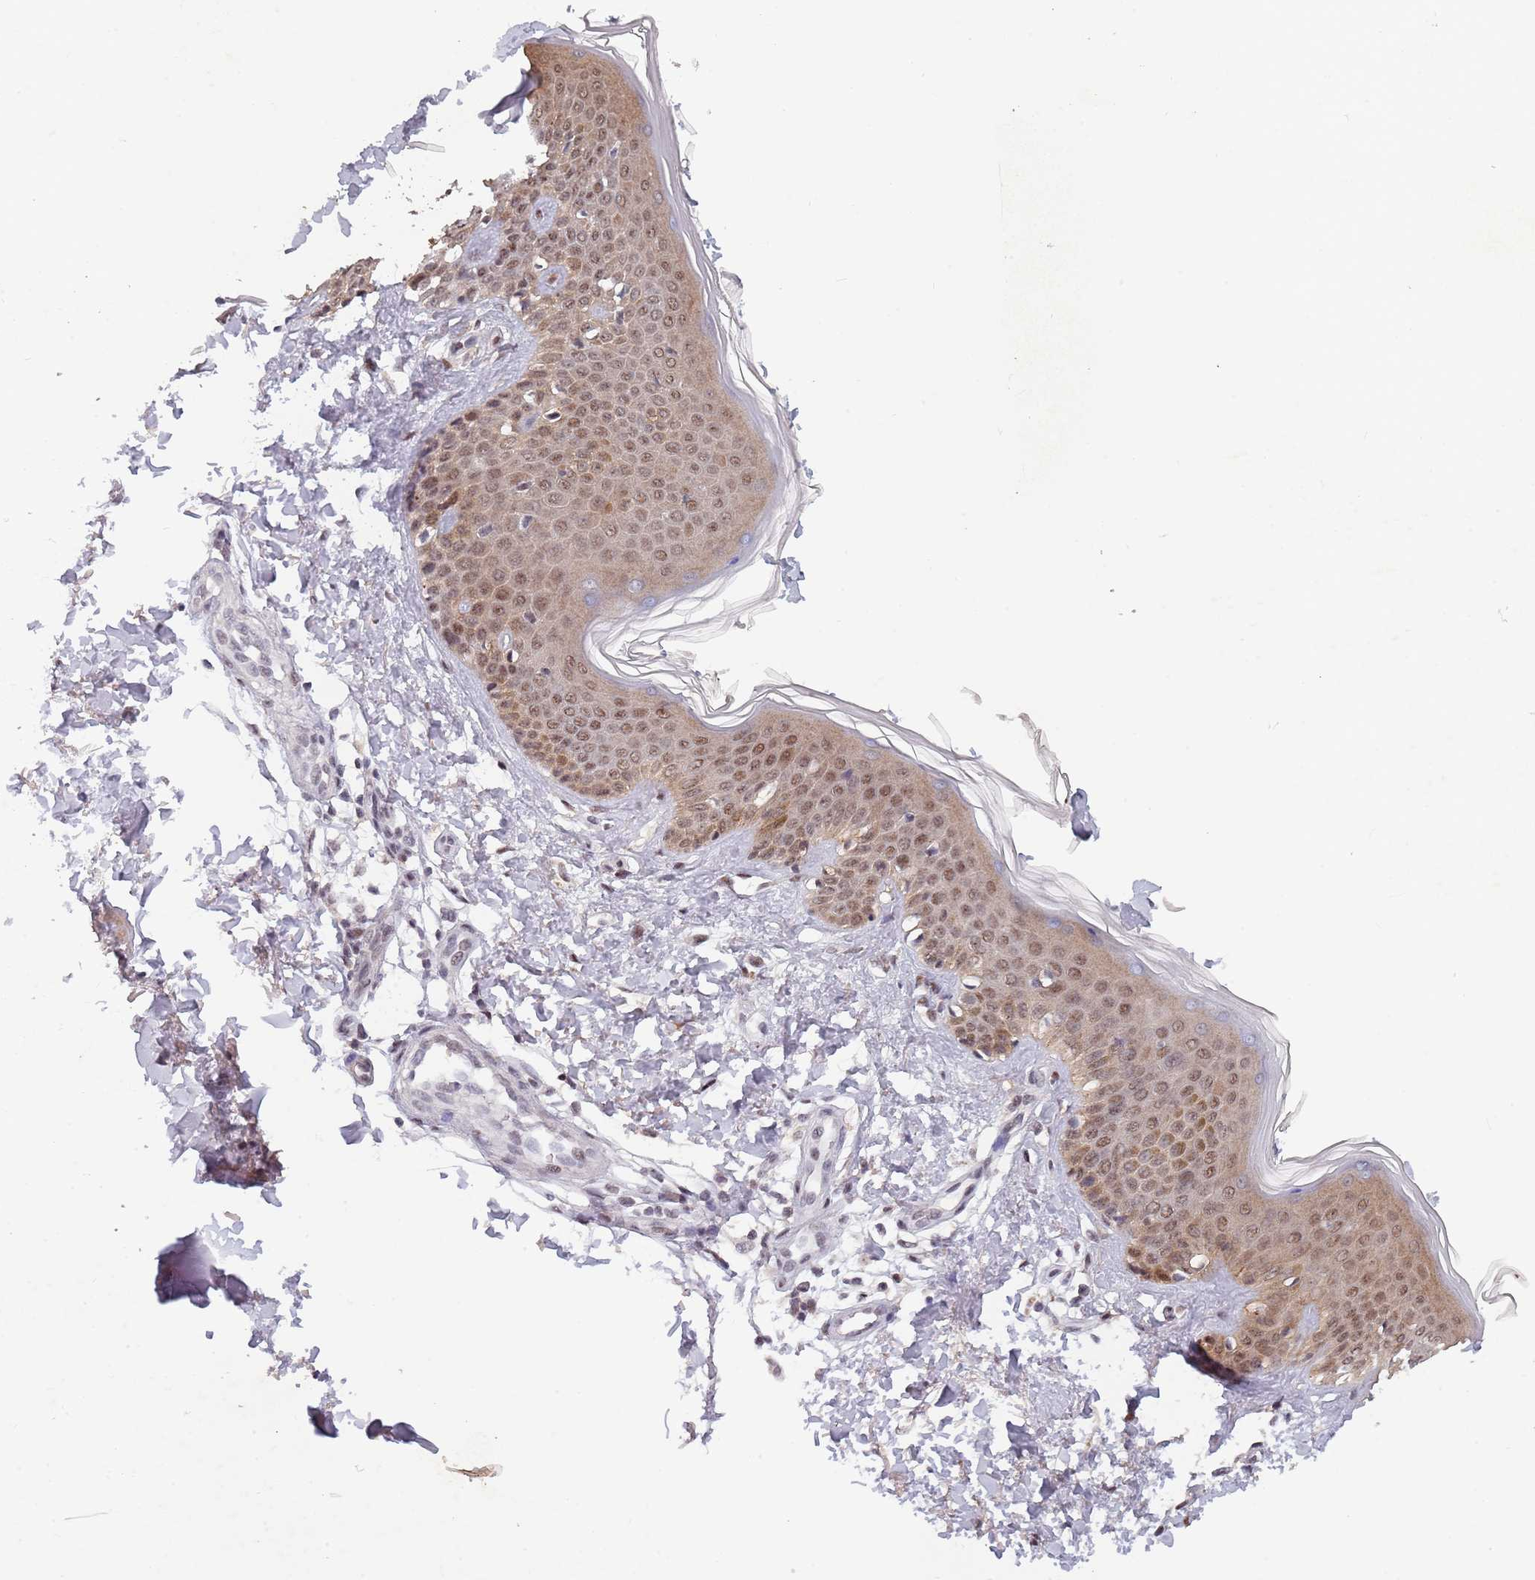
{"staining": {"intensity": "weak", "quantity": "<25%", "location": "nuclear"}, "tissue": "skin", "cell_type": "Fibroblasts", "image_type": "normal", "snomed": [{"axis": "morphology", "description": "Normal tissue, NOS"}, {"axis": "topography", "description": "Skin"}], "caption": "Immunohistochemical staining of benign skin displays no significant expression in fibroblasts.", "gene": "CIZ1", "patient": {"sex": "male", "age": 37}}